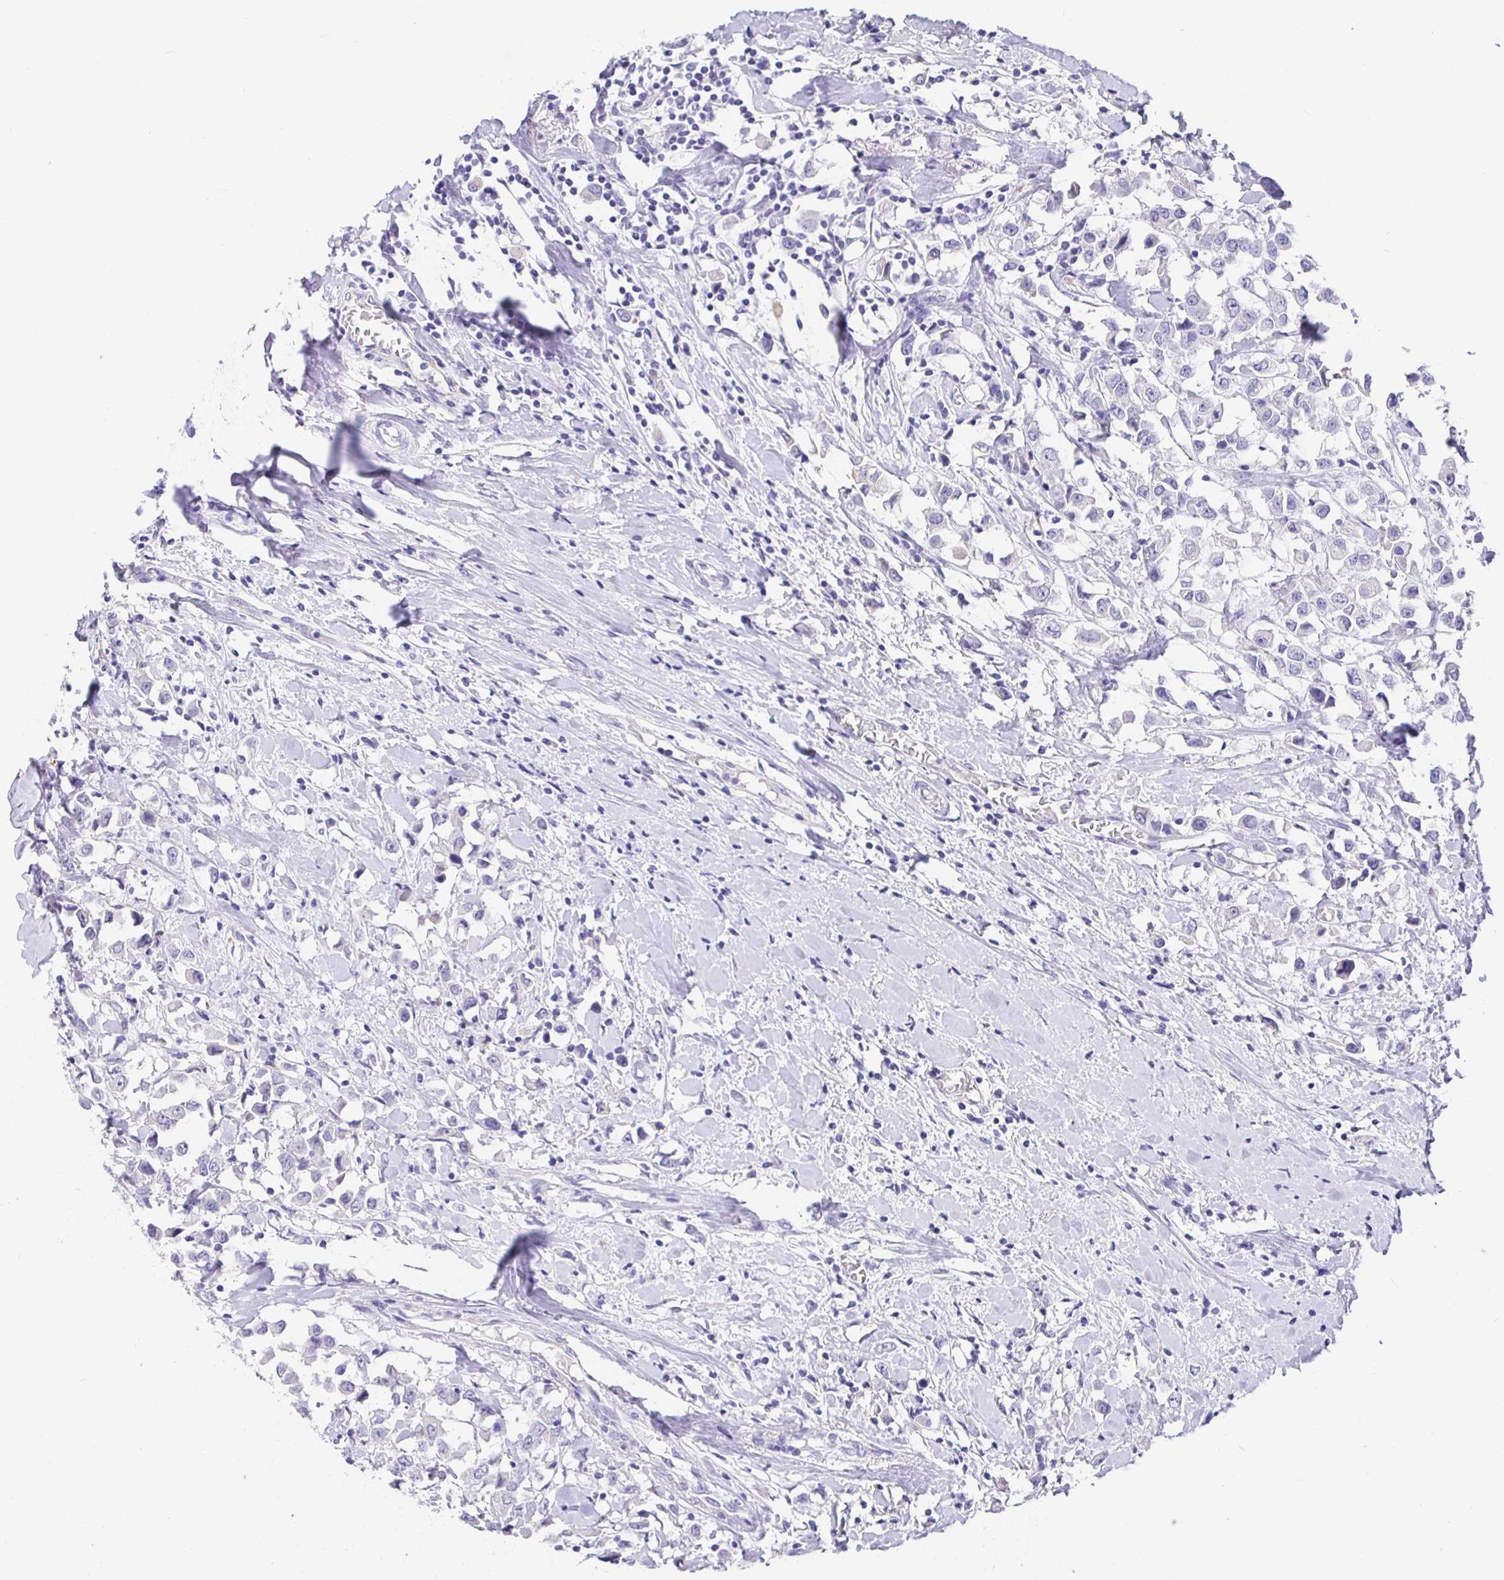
{"staining": {"intensity": "negative", "quantity": "none", "location": "none"}, "tissue": "breast cancer", "cell_type": "Tumor cells", "image_type": "cancer", "snomed": [{"axis": "morphology", "description": "Duct carcinoma"}, {"axis": "topography", "description": "Breast"}], "caption": "IHC image of neoplastic tissue: breast infiltrating ductal carcinoma stained with DAB demonstrates no significant protein expression in tumor cells.", "gene": "MAOA", "patient": {"sex": "female", "age": 61}}